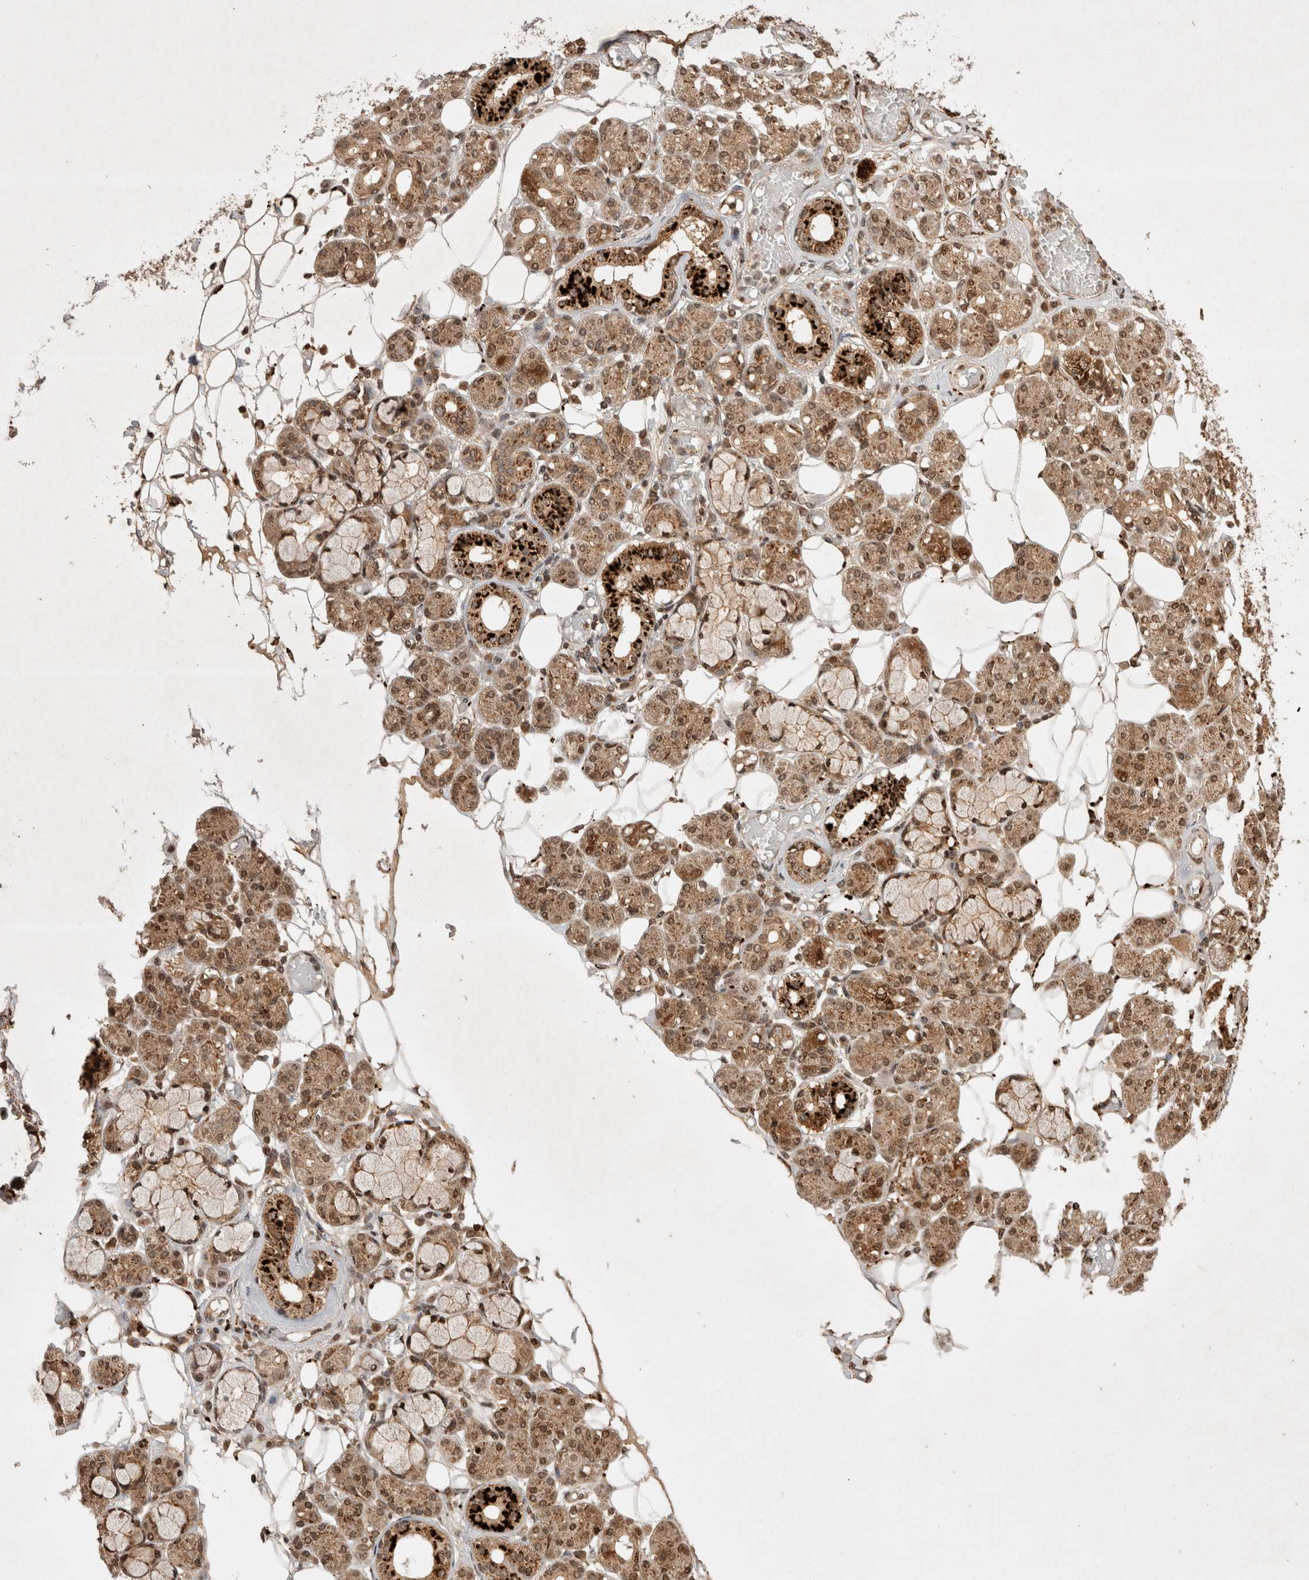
{"staining": {"intensity": "moderate", "quantity": ">75%", "location": "cytoplasmic/membranous"}, "tissue": "salivary gland", "cell_type": "Glandular cells", "image_type": "normal", "snomed": [{"axis": "morphology", "description": "Normal tissue, NOS"}, {"axis": "topography", "description": "Salivary gland"}], "caption": "Human salivary gland stained for a protein (brown) displays moderate cytoplasmic/membranous positive positivity in approximately >75% of glandular cells.", "gene": "FAM221A", "patient": {"sex": "male", "age": 63}}